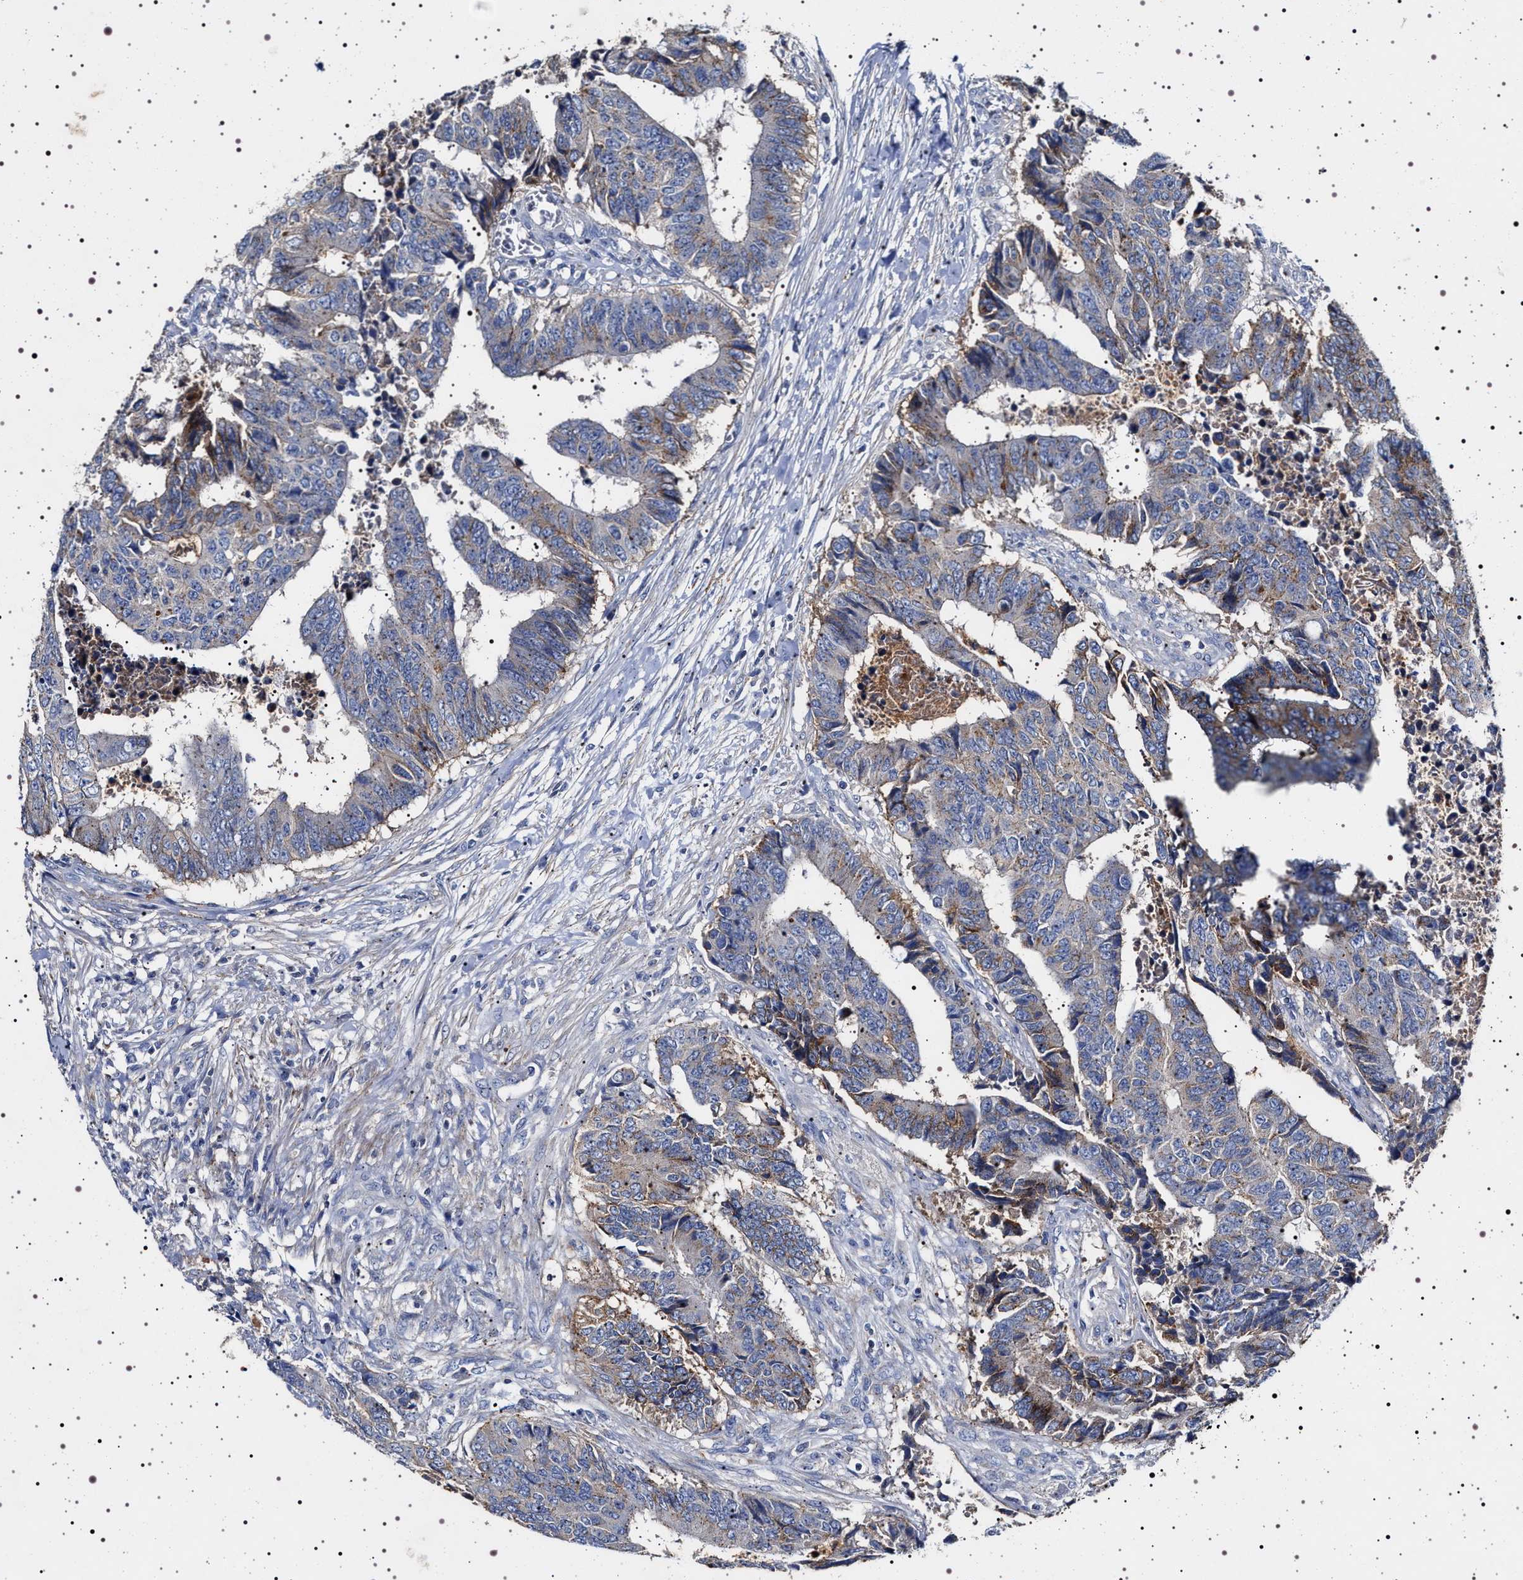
{"staining": {"intensity": "moderate", "quantity": "<25%", "location": "cytoplasmic/membranous"}, "tissue": "colorectal cancer", "cell_type": "Tumor cells", "image_type": "cancer", "snomed": [{"axis": "morphology", "description": "Adenocarcinoma, NOS"}, {"axis": "topography", "description": "Rectum"}], "caption": "An immunohistochemistry image of neoplastic tissue is shown. Protein staining in brown labels moderate cytoplasmic/membranous positivity in colorectal cancer within tumor cells. (Brightfield microscopy of DAB IHC at high magnification).", "gene": "NAALADL2", "patient": {"sex": "male", "age": 84}}